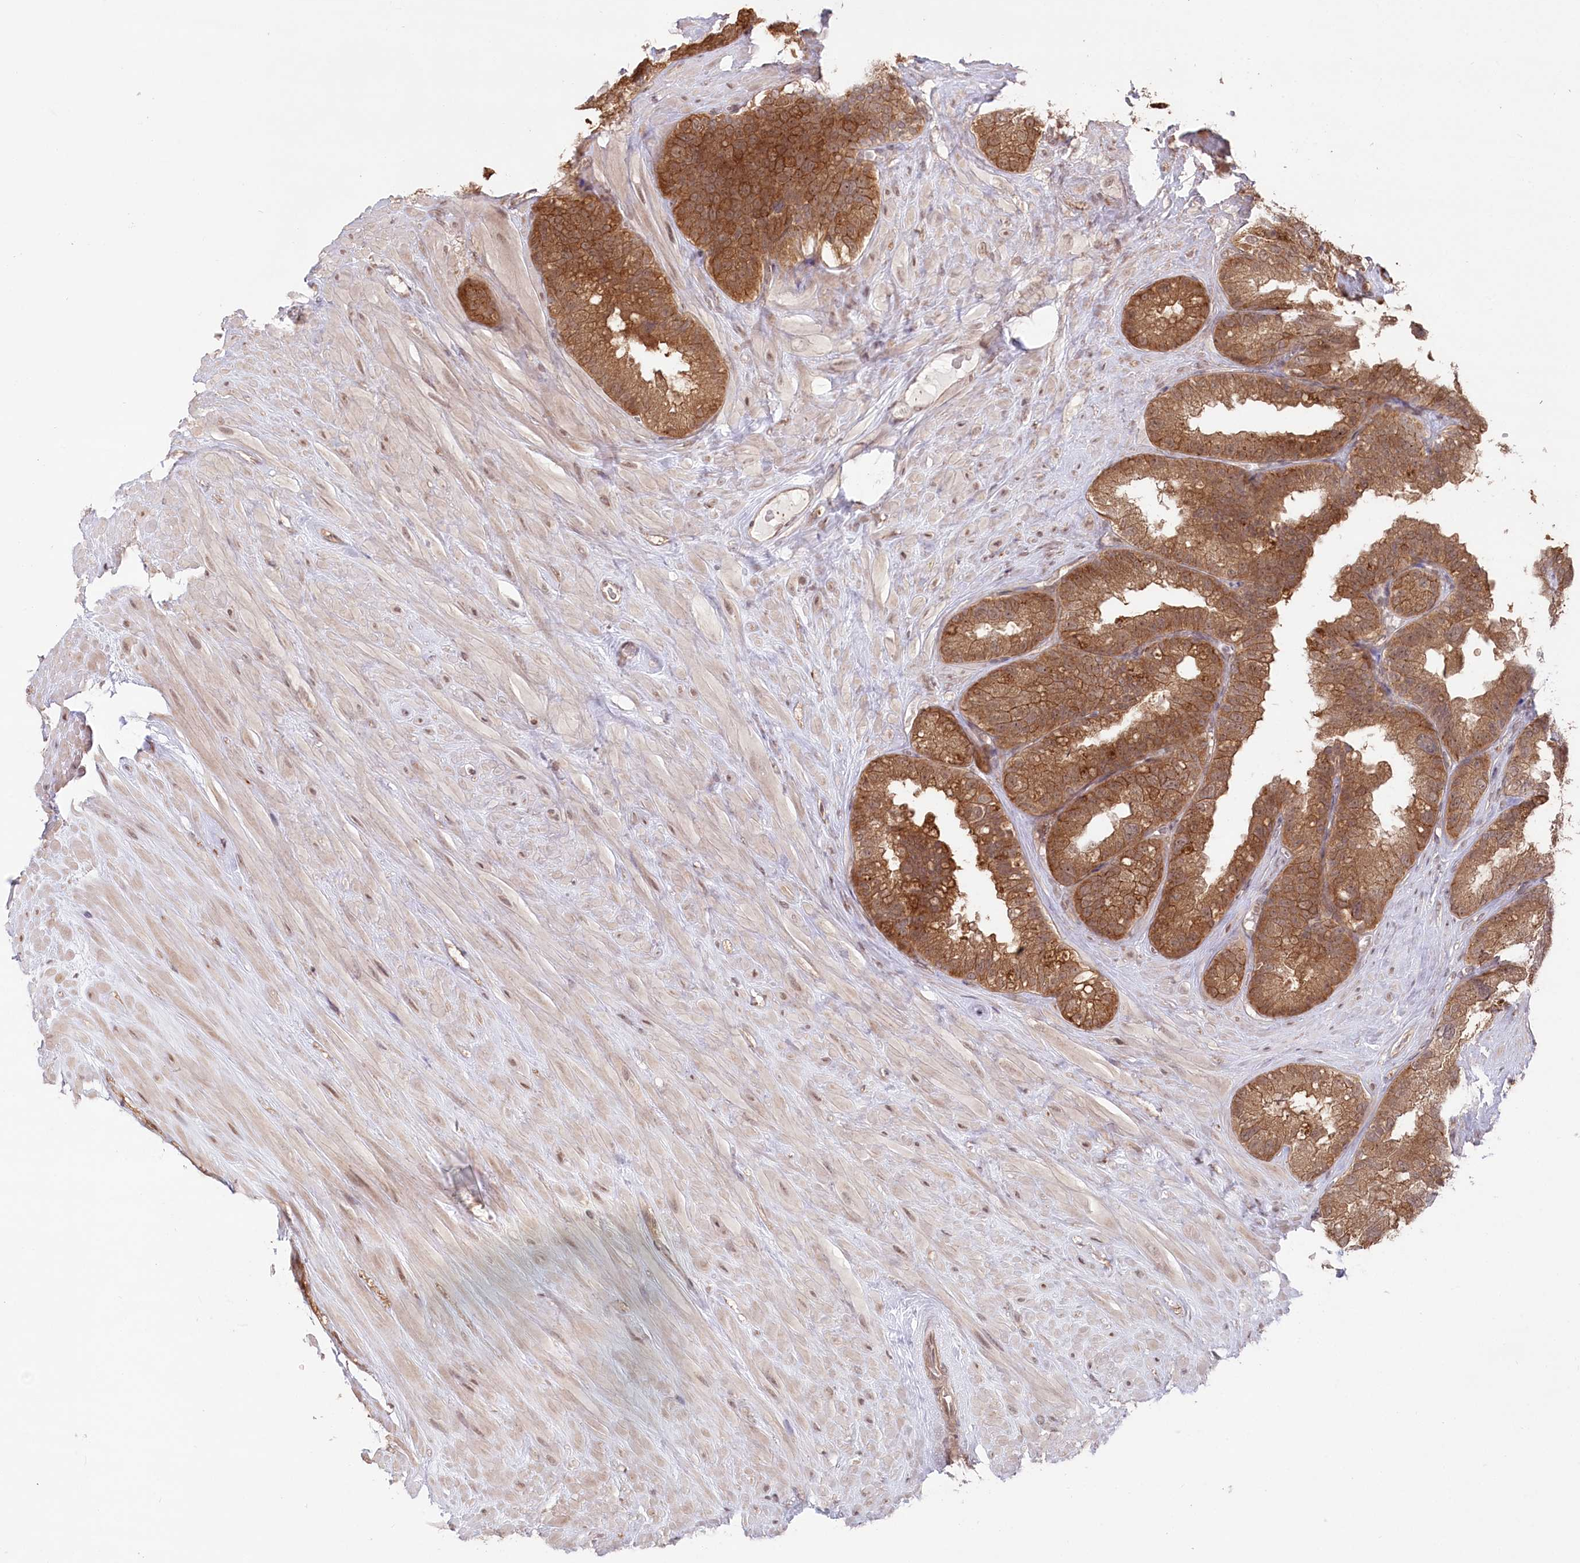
{"staining": {"intensity": "moderate", "quantity": ">75%", "location": "cytoplasmic/membranous"}, "tissue": "seminal vesicle", "cell_type": "Glandular cells", "image_type": "normal", "snomed": [{"axis": "morphology", "description": "Normal tissue, NOS"}, {"axis": "topography", "description": "Seminal veicle"}], "caption": "A brown stain highlights moderate cytoplasmic/membranous expression of a protein in glandular cells of benign seminal vesicle. (Stains: DAB in brown, nuclei in blue, Microscopy: brightfield microscopy at high magnification).", "gene": "CCSER2", "patient": {"sex": "male", "age": 80}}